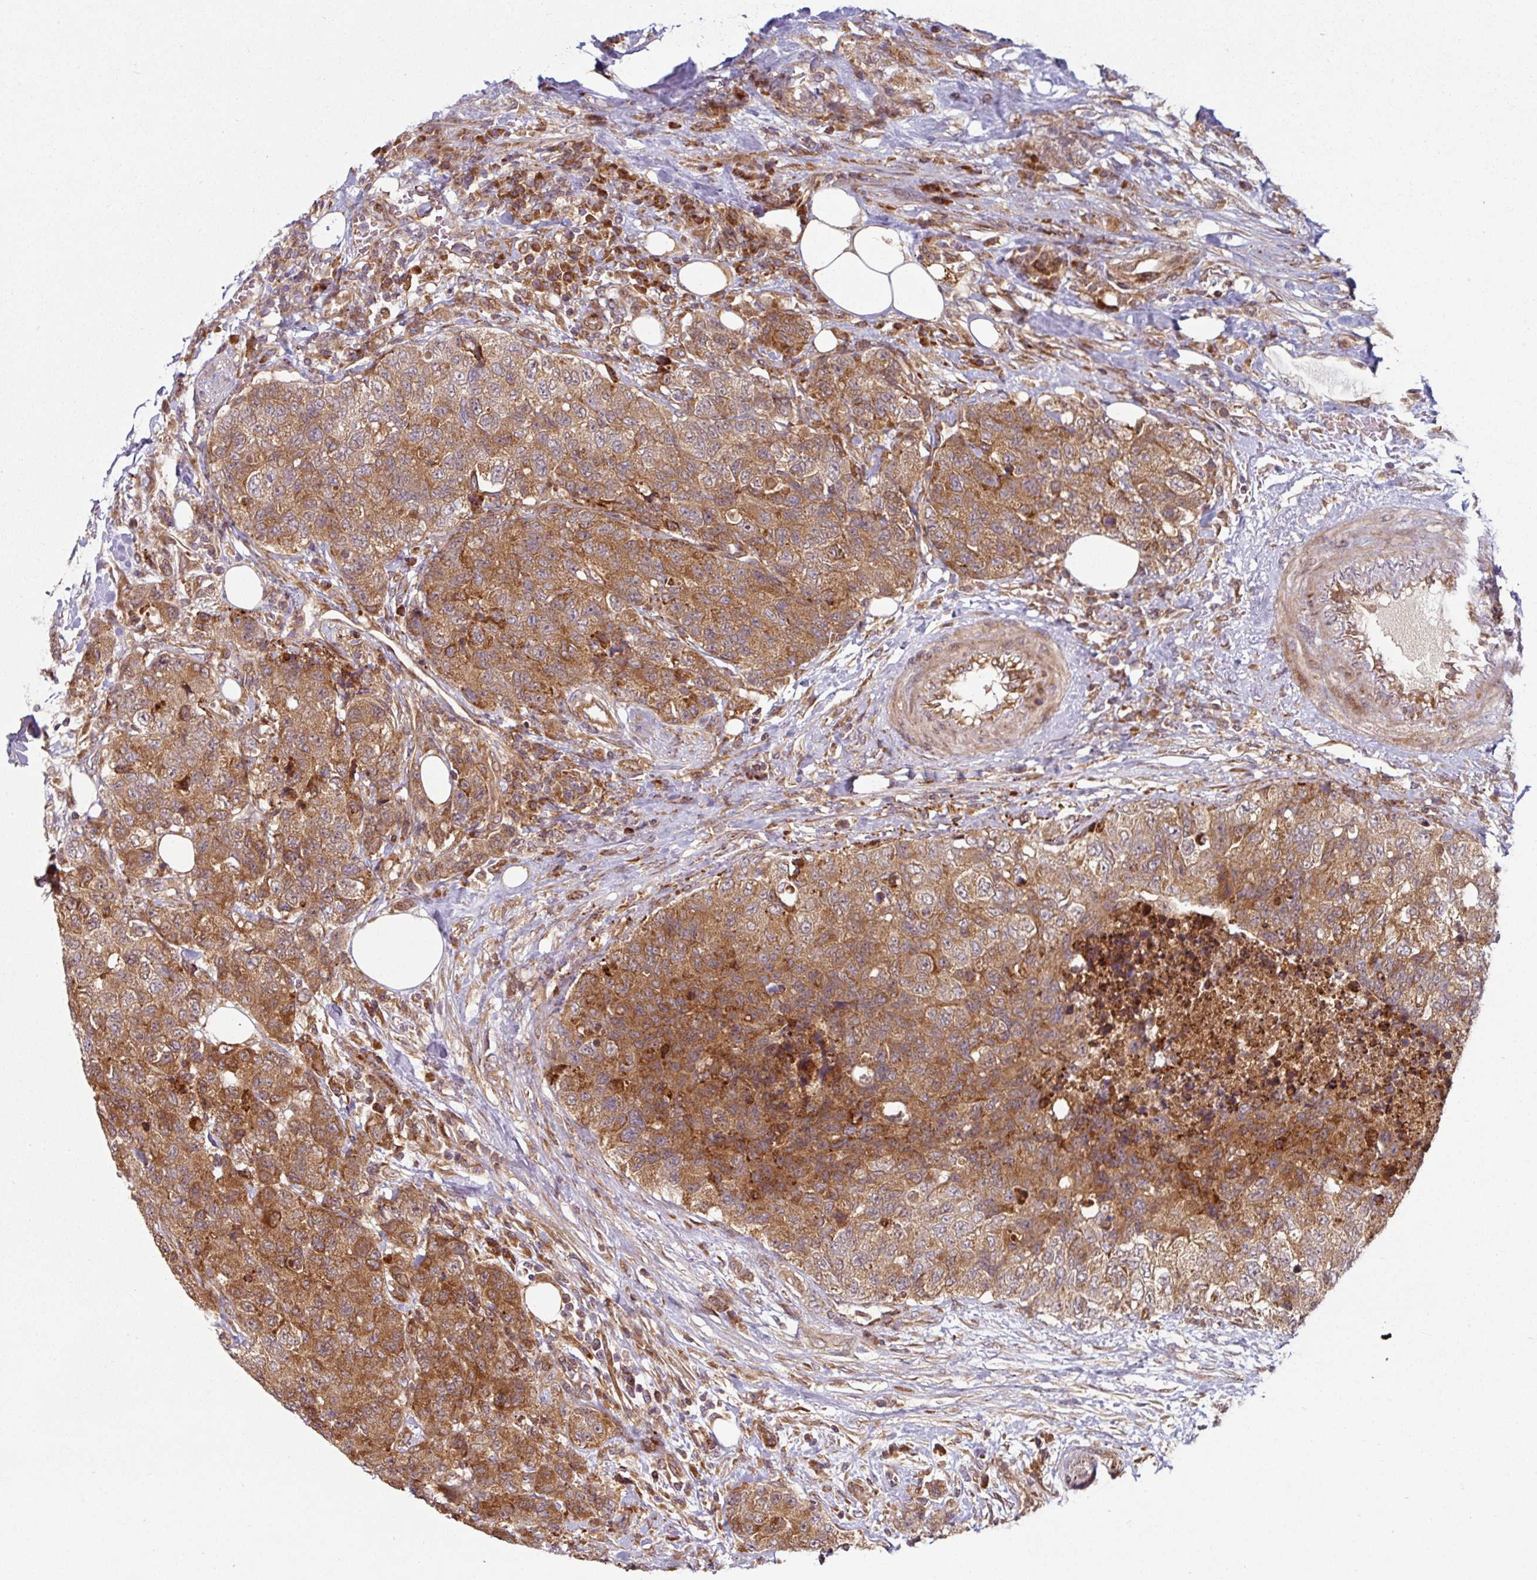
{"staining": {"intensity": "moderate", "quantity": ">75%", "location": "cytoplasmic/membranous"}, "tissue": "urothelial cancer", "cell_type": "Tumor cells", "image_type": "cancer", "snomed": [{"axis": "morphology", "description": "Urothelial carcinoma, High grade"}, {"axis": "topography", "description": "Urinary bladder"}], "caption": "This histopathology image shows immunohistochemistry (IHC) staining of urothelial cancer, with medium moderate cytoplasmic/membranous expression in about >75% of tumor cells.", "gene": "RAB5A", "patient": {"sex": "female", "age": 78}}